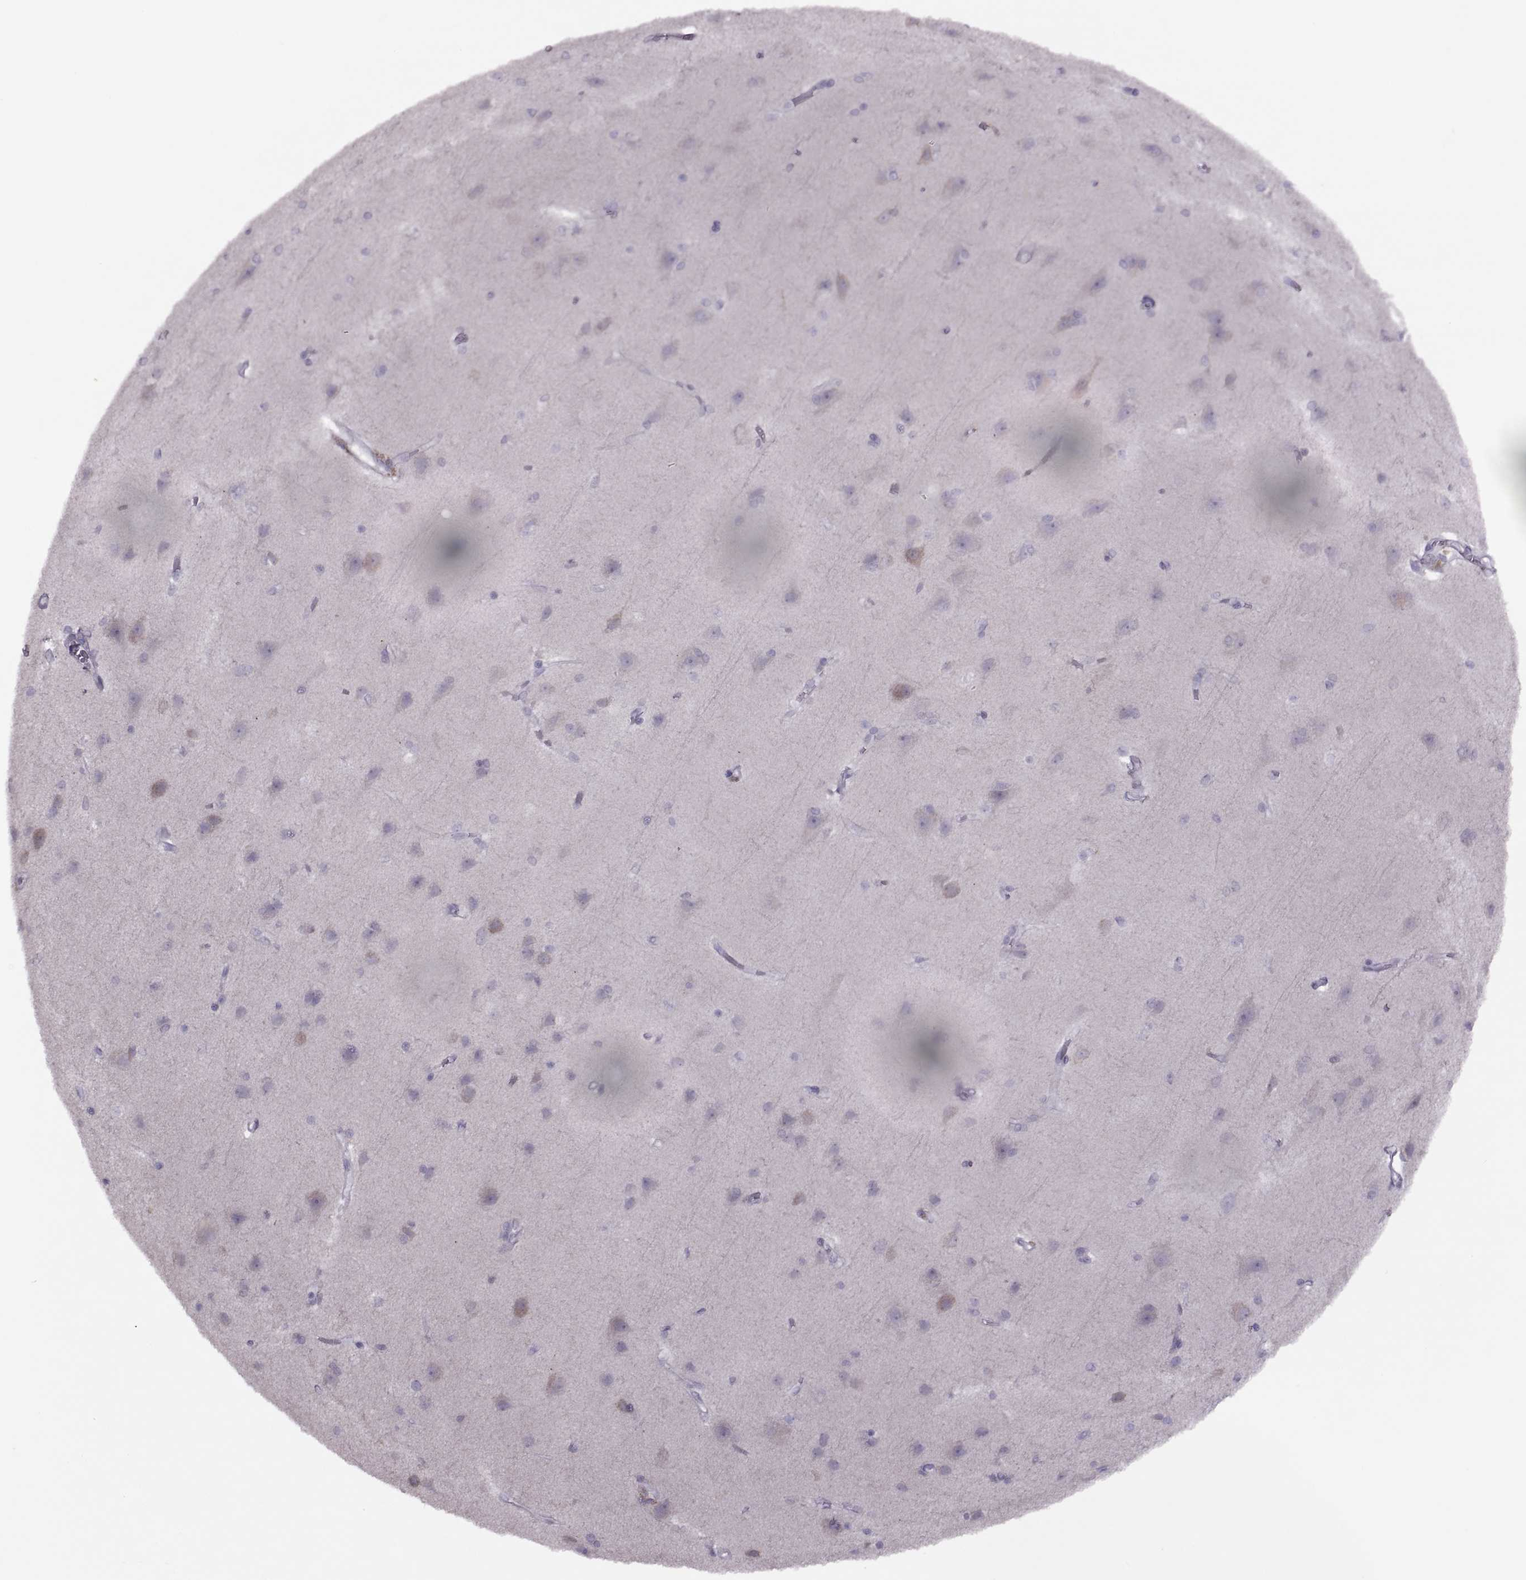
{"staining": {"intensity": "negative", "quantity": "none", "location": "none"}, "tissue": "cerebral cortex", "cell_type": "Endothelial cells", "image_type": "normal", "snomed": [{"axis": "morphology", "description": "Normal tissue, NOS"}, {"axis": "topography", "description": "Cerebral cortex"}], "caption": "This is a image of IHC staining of benign cerebral cortex, which shows no positivity in endothelial cells. (DAB immunohistochemistry visualized using brightfield microscopy, high magnification).", "gene": "H2AP", "patient": {"sex": "male", "age": 37}}